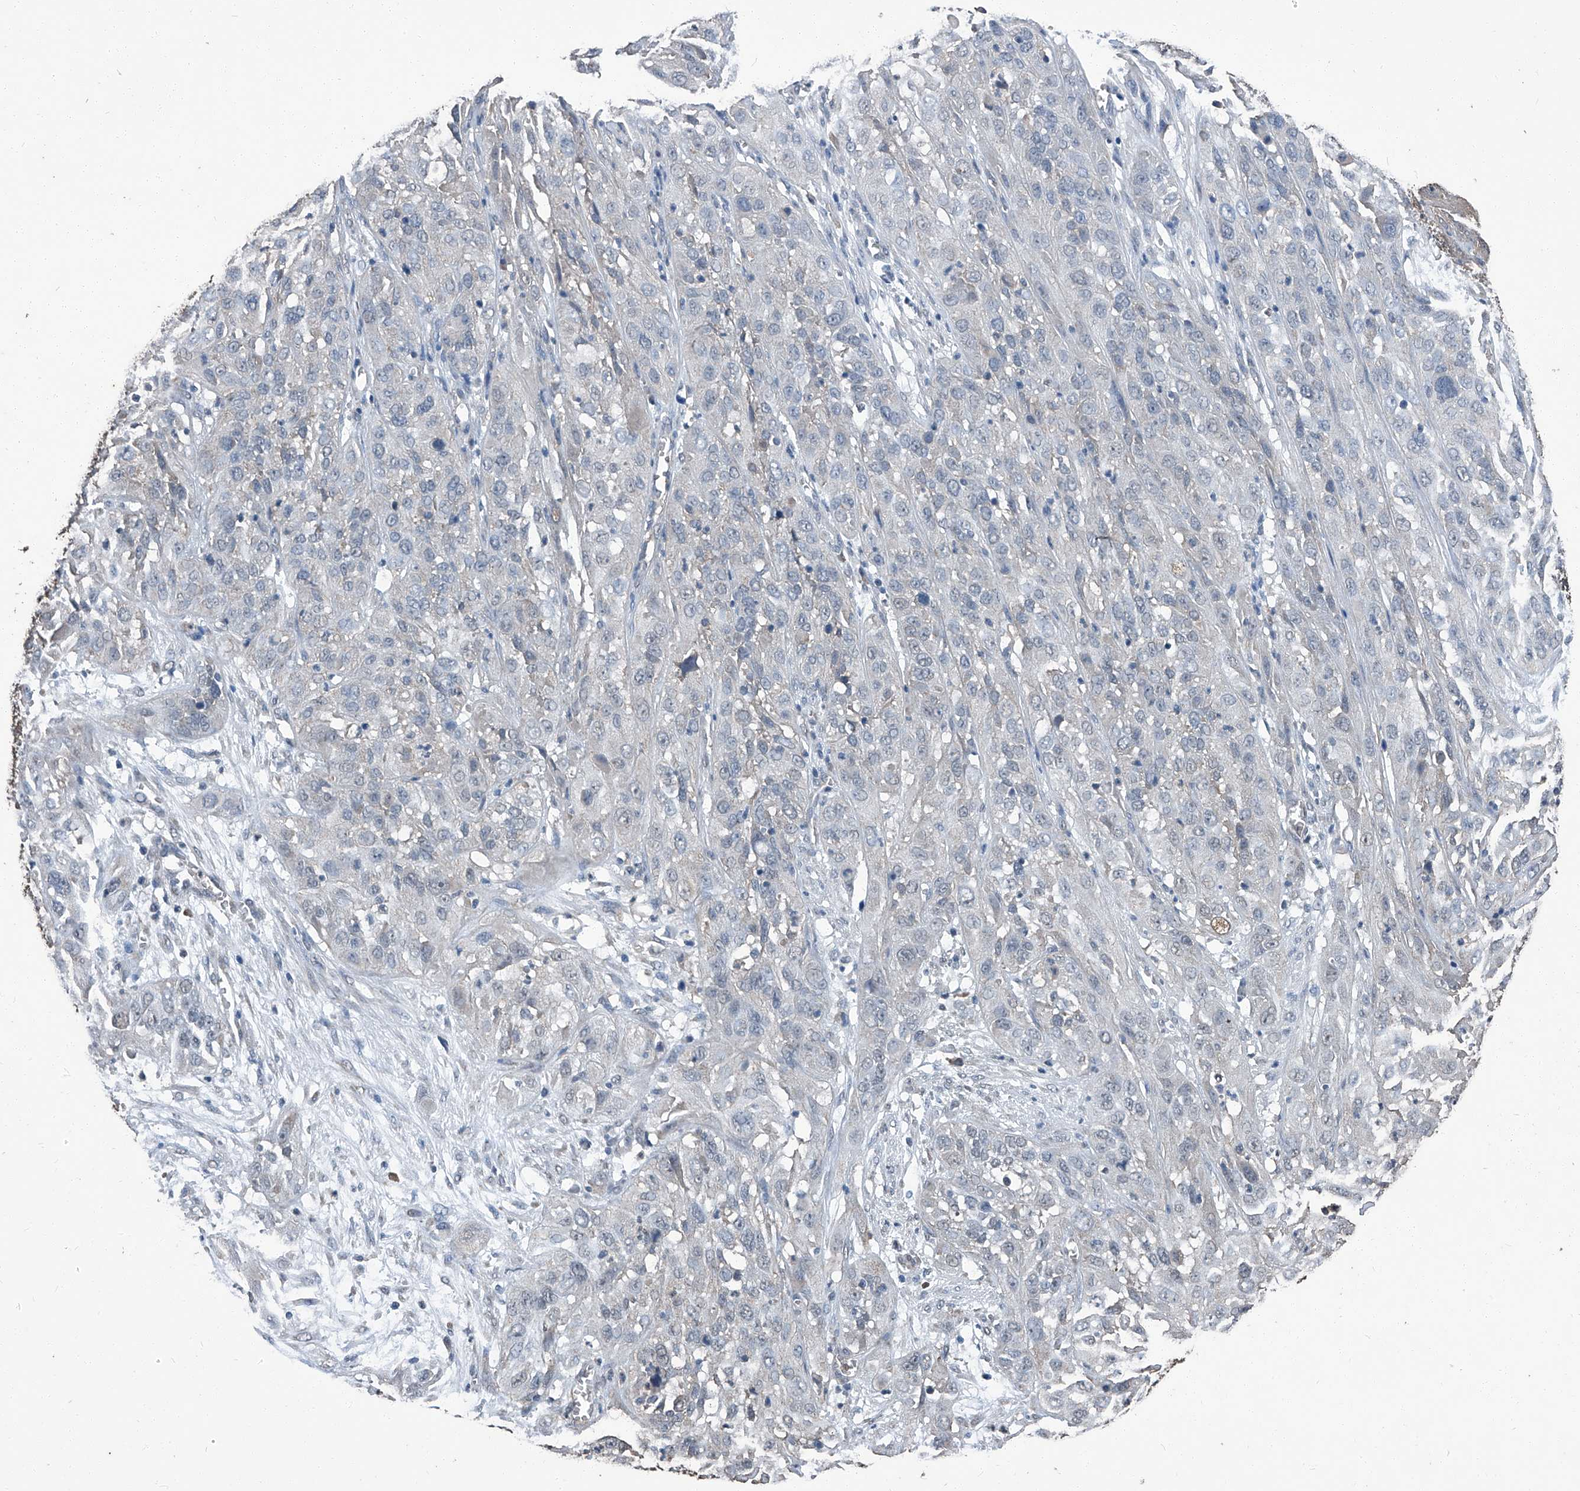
{"staining": {"intensity": "negative", "quantity": "none", "location": "none"}, "tissue": "cervical cancer", "cell_type": "Tumor cells", "image_type": "cancer", "snomed": [{"axis": "morphology", "description": "Squamous cell carcinoma, NOS"}, {"axis": "topography", "description": "Cervix"}], "caption": "Cervical squamous cell carcinoma was stained to show a protein in brown. There is no significant expression in tumor cells.", "gene": "STARD7", "patient": {"sex": "female", "age": 32}}